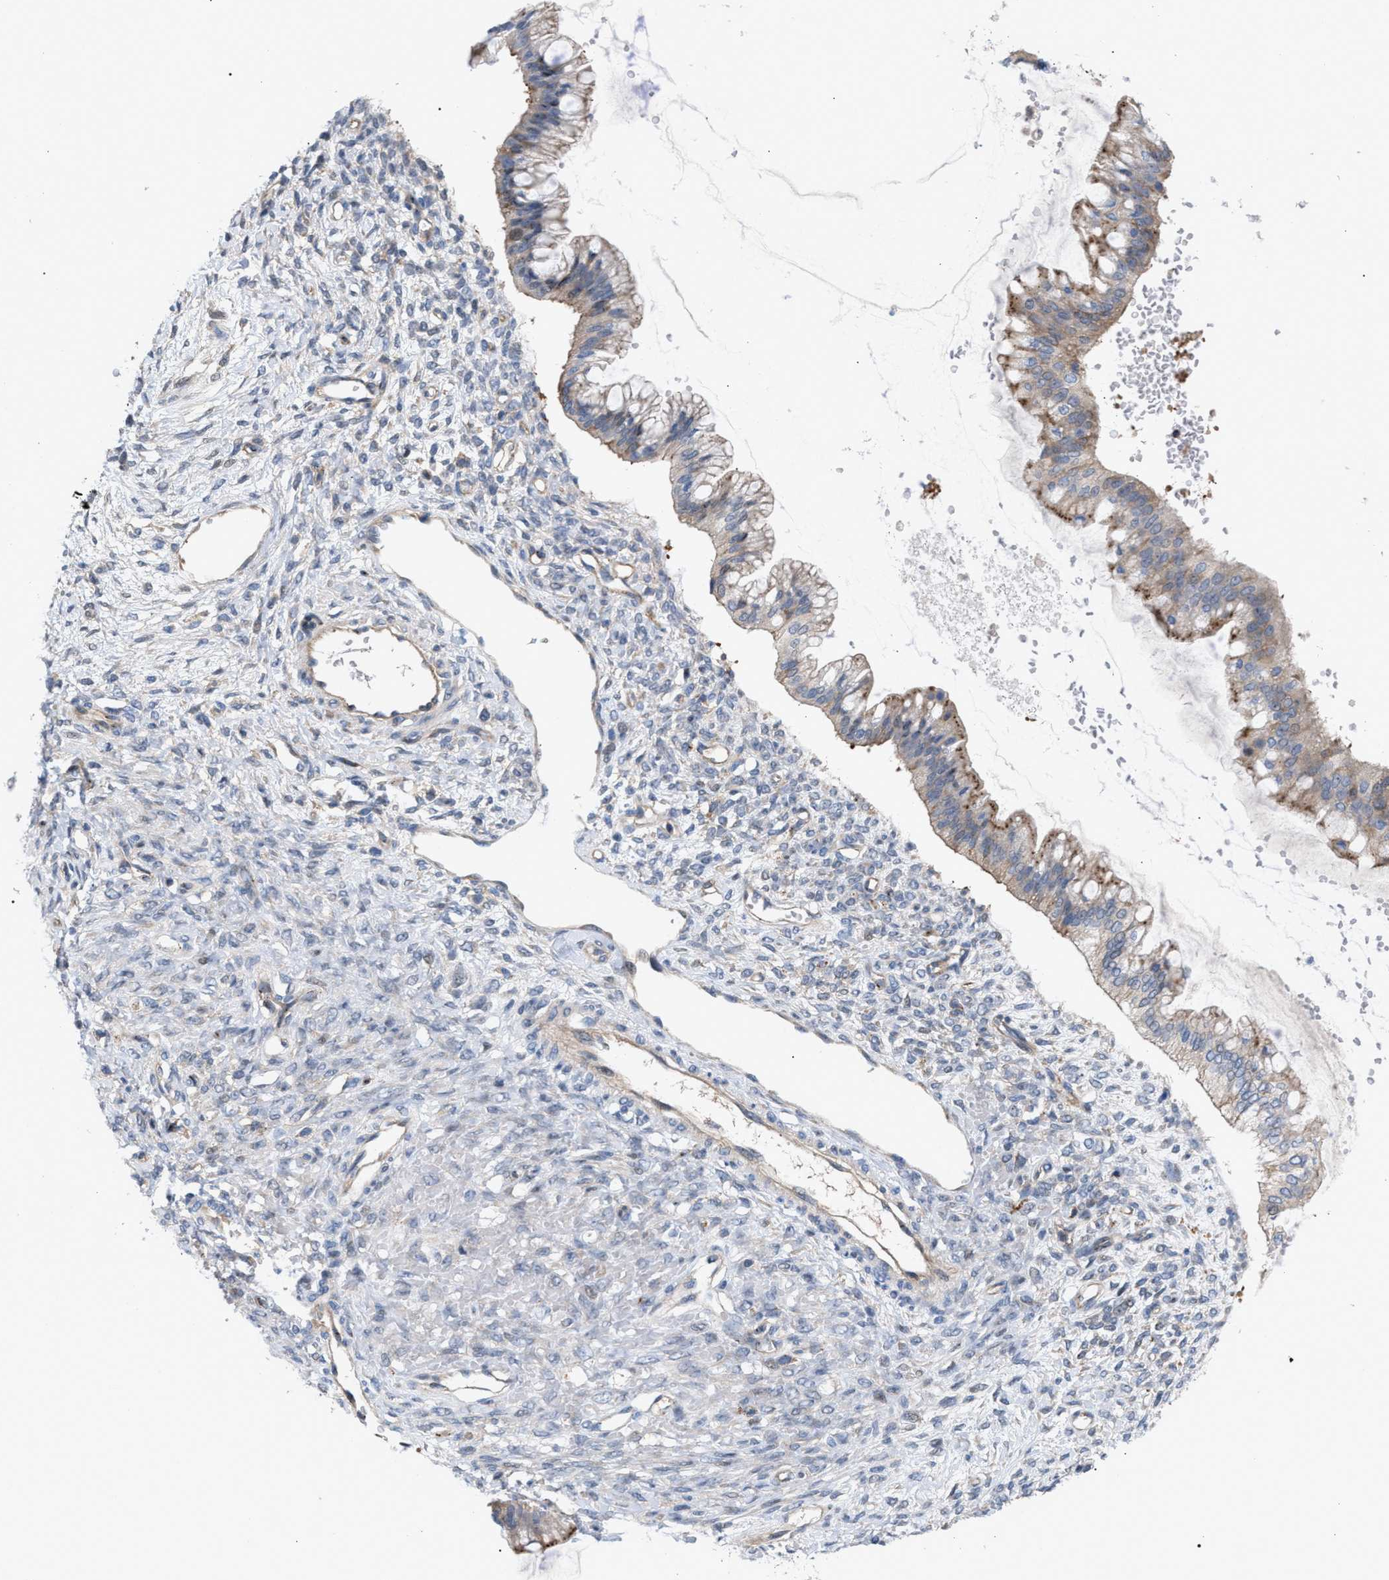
{"staining": {"intensity": "weak", "quantity": ">75%", "location": "cytoplasmic/membranous"}, "tissue": "ovarian cancer", "cell_type": "Tumor cells", "image_type": "cancer", "snomed": [{"axis": "morphology", "description": "Cystadenocarcinoma, mucinous, NOS"}, {"axis": "topography", "description": "Ovary"}], "caption": "Immunohistochemistry micrograph of neoplastic tissue: human ovarian cancer stained using IHC shows low levels of weak protein expression localized specifically in the cytoplasmic/membranous of tumor cells, appearing as a cytoplasmic/membranous brown color.", "gene": "MBTD1", "patient": {"sex": "female", "age": 73}}